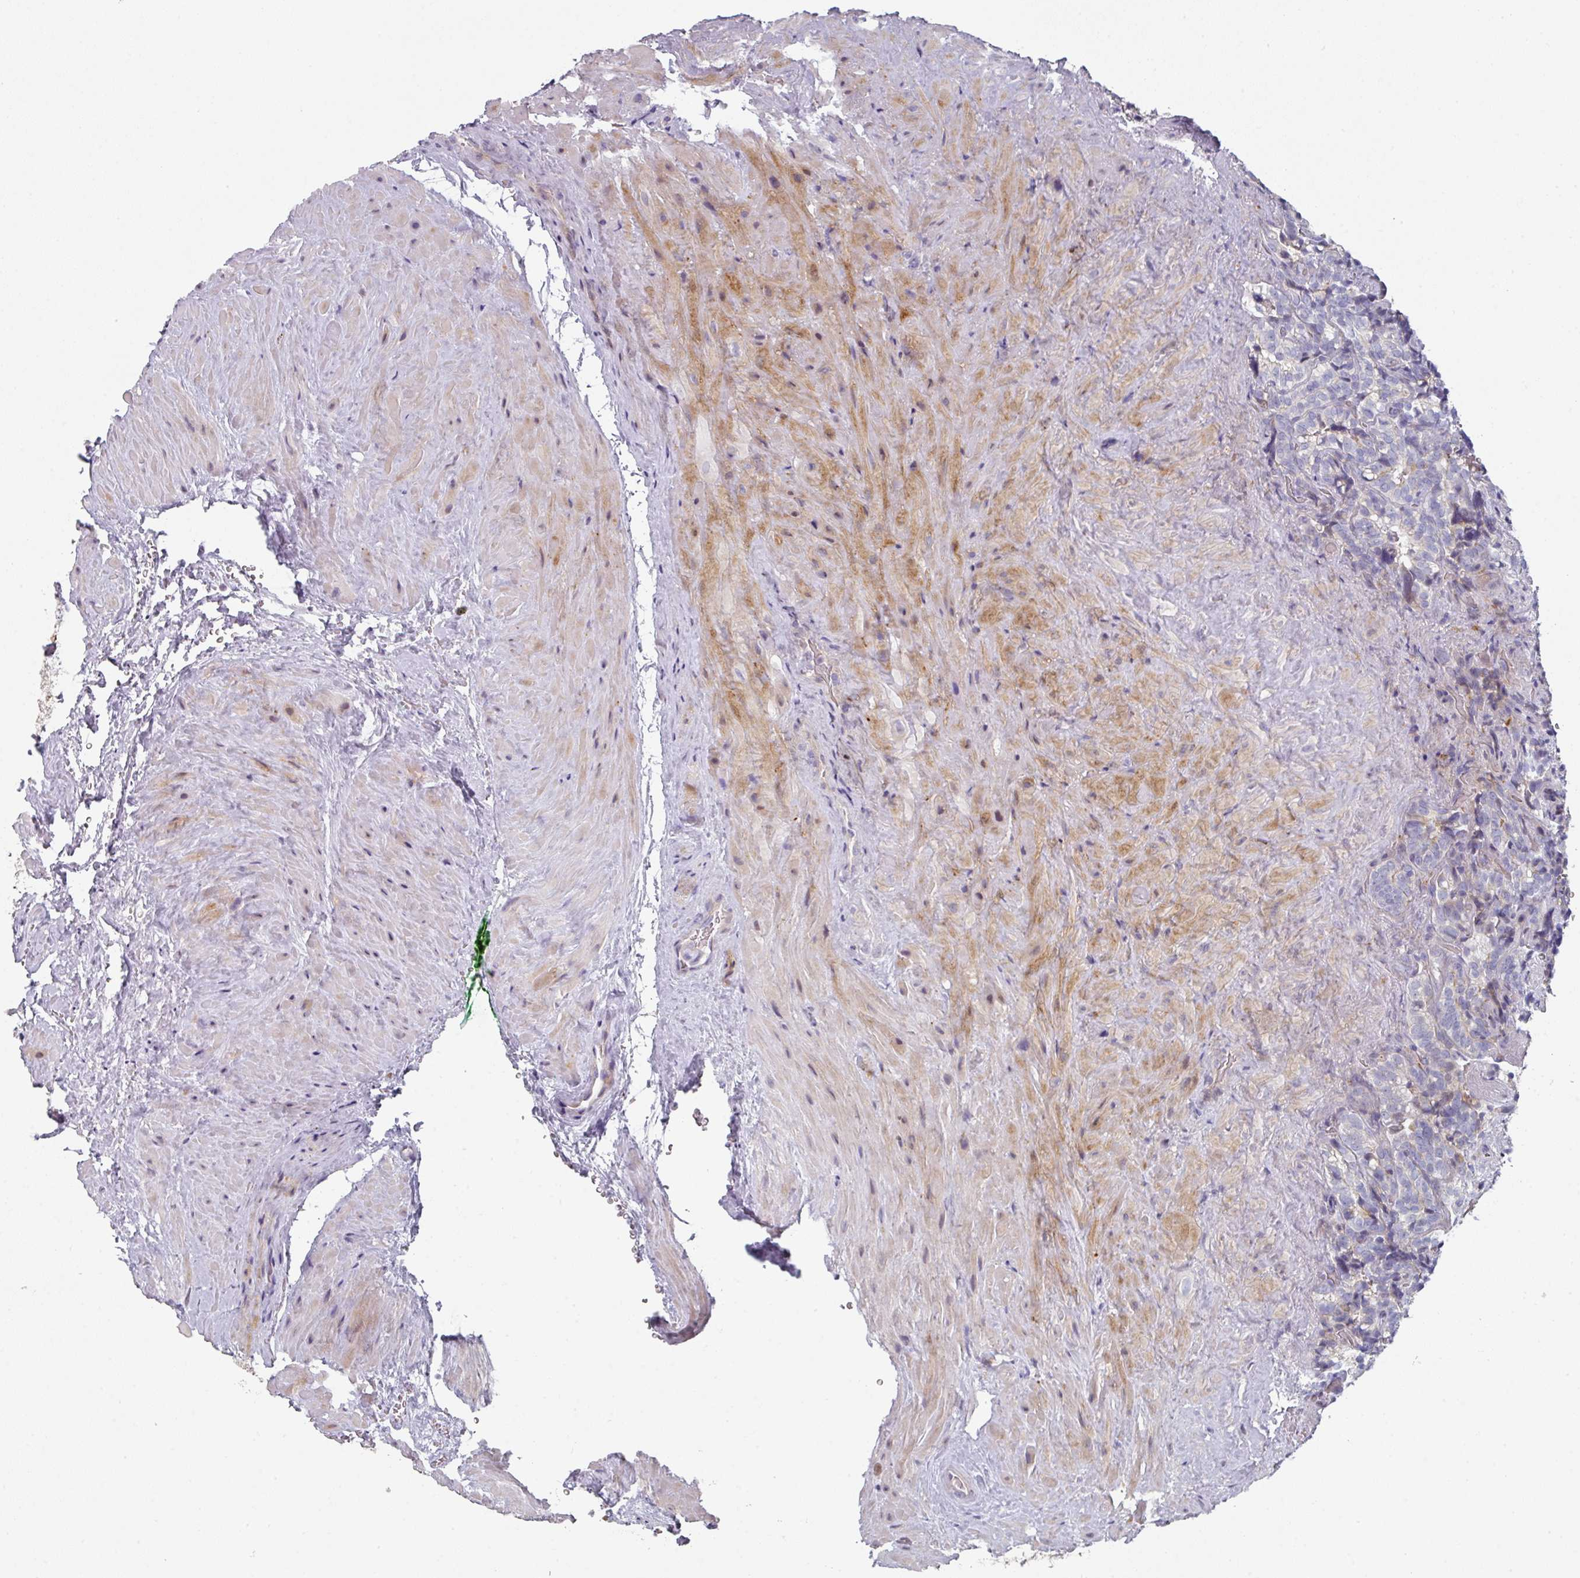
{"staining": {"intensity": "weak", "quantity": "<25%", "location": "cytoplasmic/membranous"}, "tissue": "seminal vesicle", "cell_type": "Glandular cells", "image_type": "normal", "snomed": [{"axis": "morphology", "description": "Normal tissue, NOS"}, {"axis": "topography", "description": "Seminal veicle"}], "caption": "Immunohistochemistry (IHC) histopathology image of normal seminal vesicle stained for a protein (brown), which shows no expression in glandular cells. Nuclei are stained in blue.", "gene": "WSB2", "patient": {"sex": "male", "age": 62}}